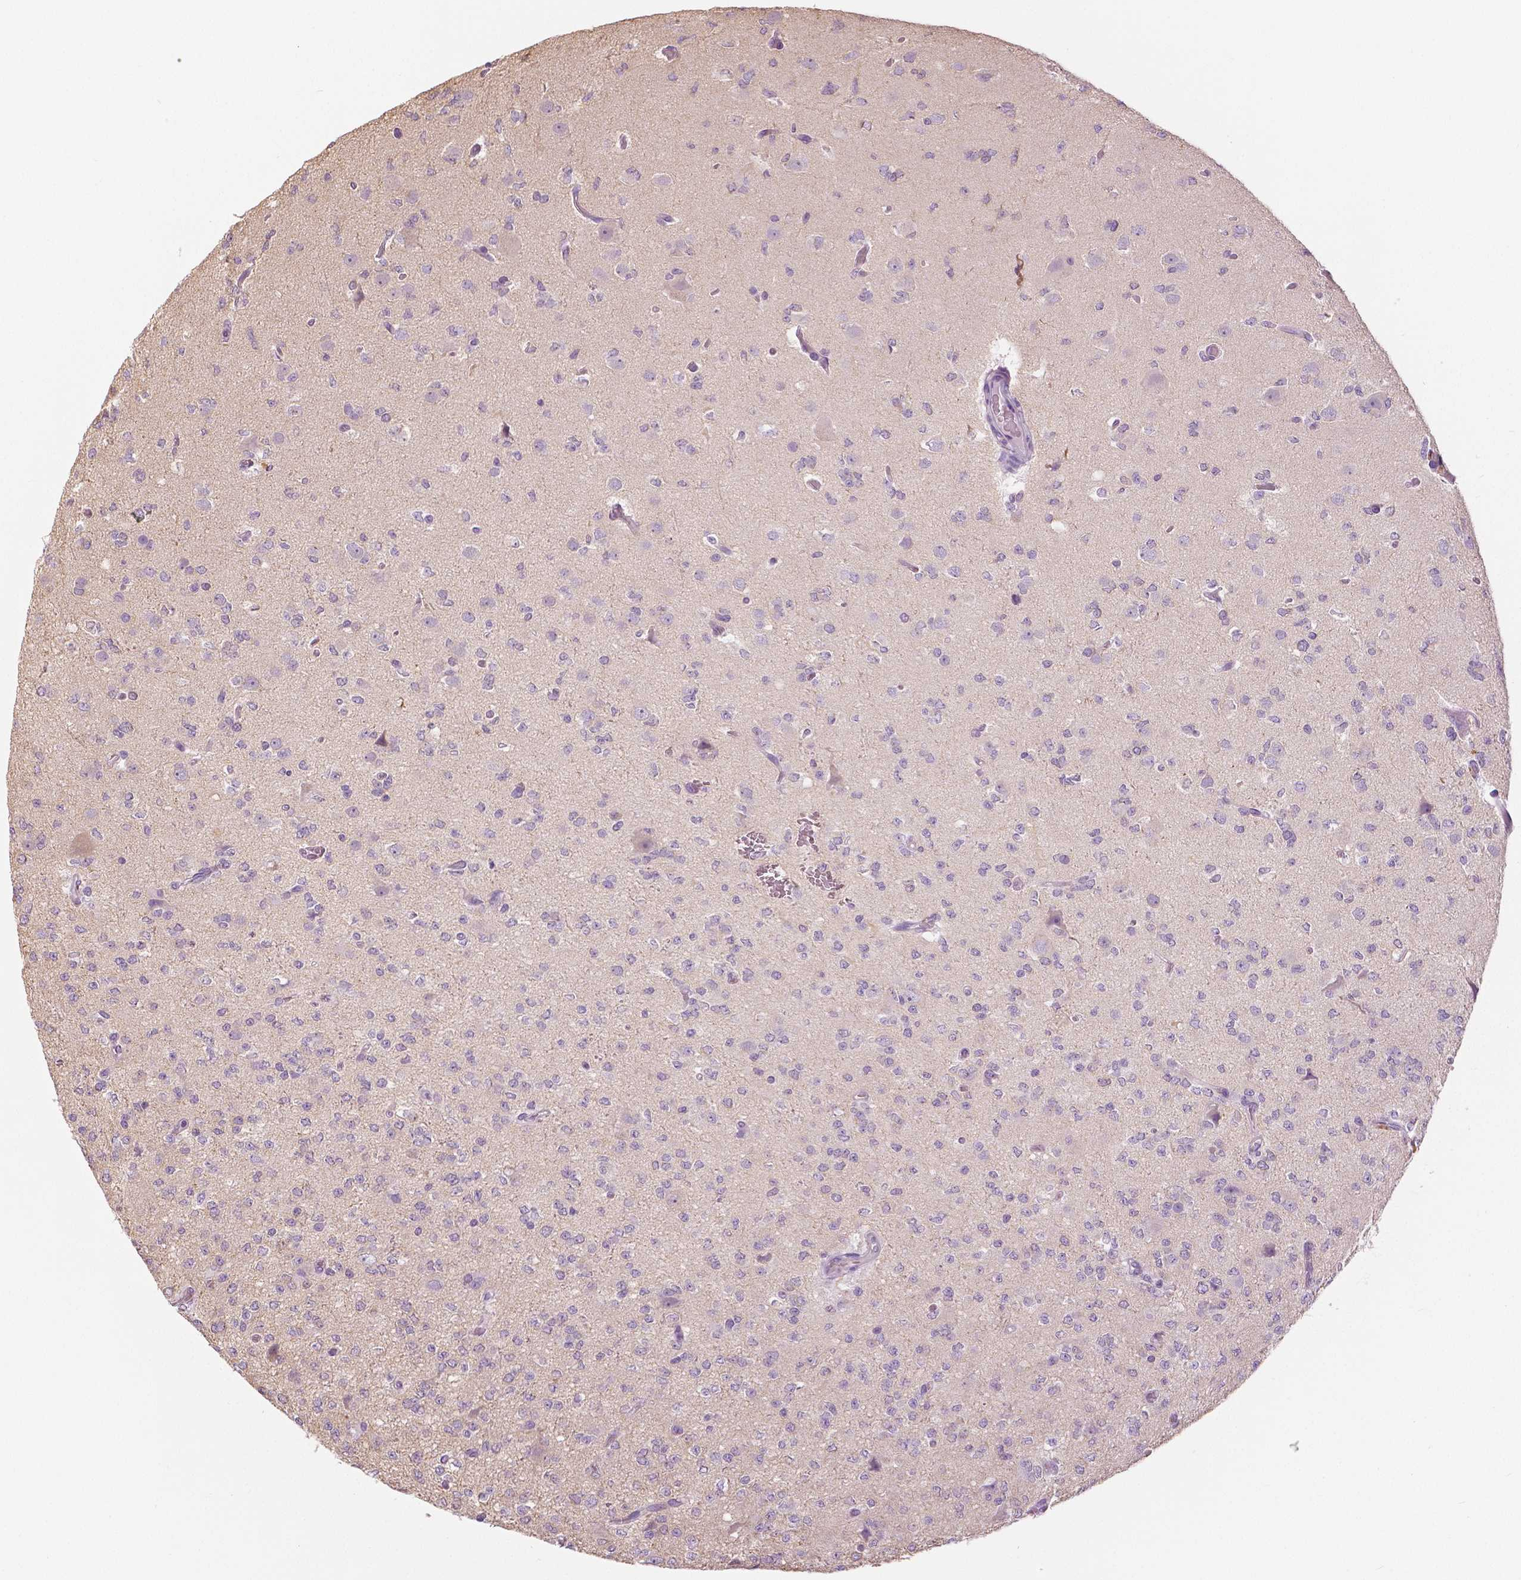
{"staining": {"intensity": "negative", "quantity": "none", "location": "none"}, "tissue": "glioma", "cell_type": "Tumor cells", "image_type": "cancer", "snomed": [{"axis": "morphology", "description": "Glioma, malignant, Low grade"}, {"axis": "topography", "description": "Brain"}], "caption": "A histopathology image of human malignant low-grade glioma is negative for staining in tumor cells.", "gene": "SLC24A1", "patient": {"sex": "male", "age": 27}}